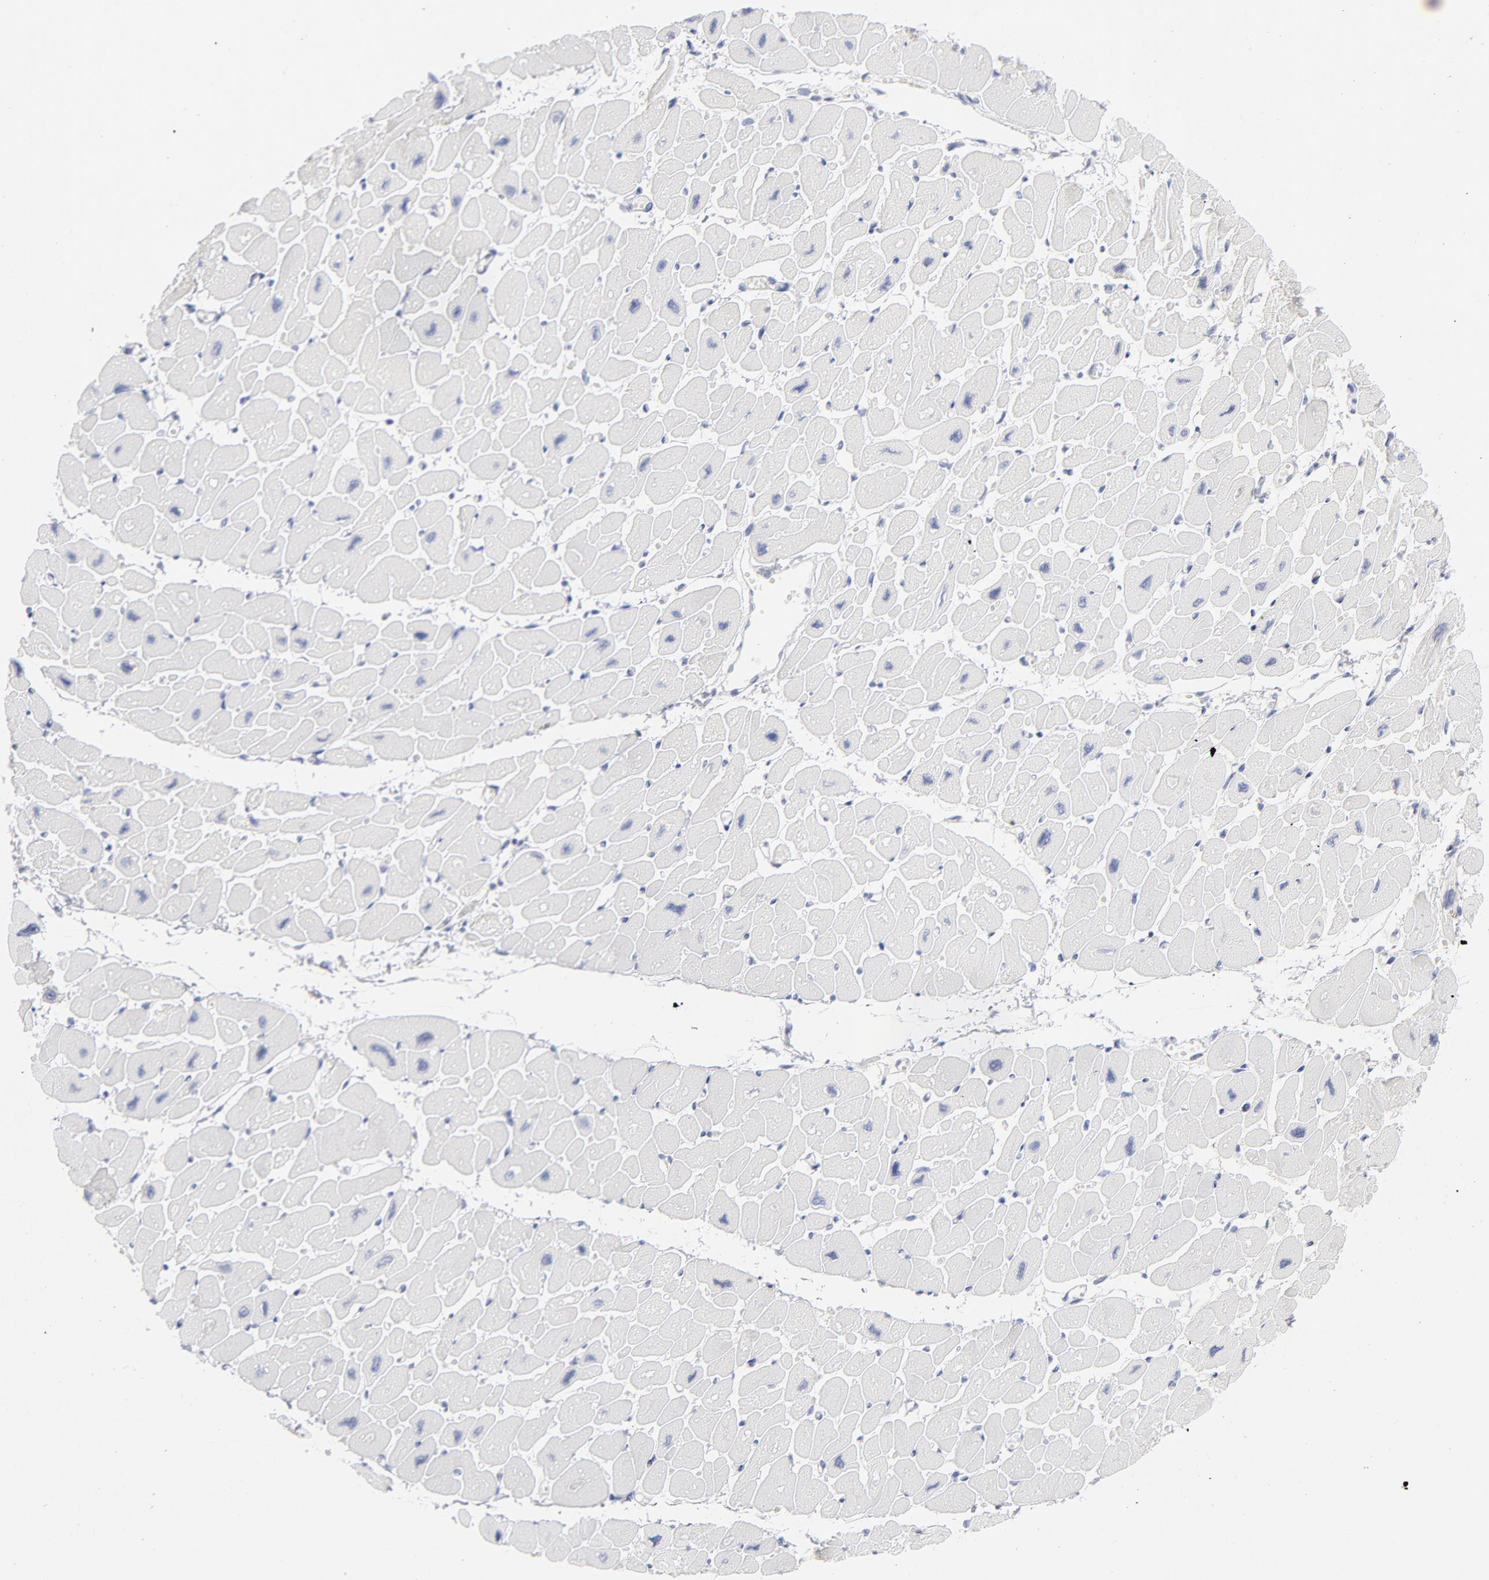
{"staining": {"intensity": "negative", "quantity": "none", "location": "none"}, "tissue": "heart muscle", "cell_type": "Cardiomyocytes", "image_type": "normal", "snomed": [{"axis": "morphology", "description": "Normal tissue, NOS"}, {"axis": "topography", "description": "Heart"}], "caption": "This histopathology image is of normal heart muscle stained with immunohistochemistry to label a protein in brown with the nuclei are counter-stained blue. There is no staining in cardiomyocytes.", "gene": "MCM7", "patient": {"sex": "female", "age": 54}}